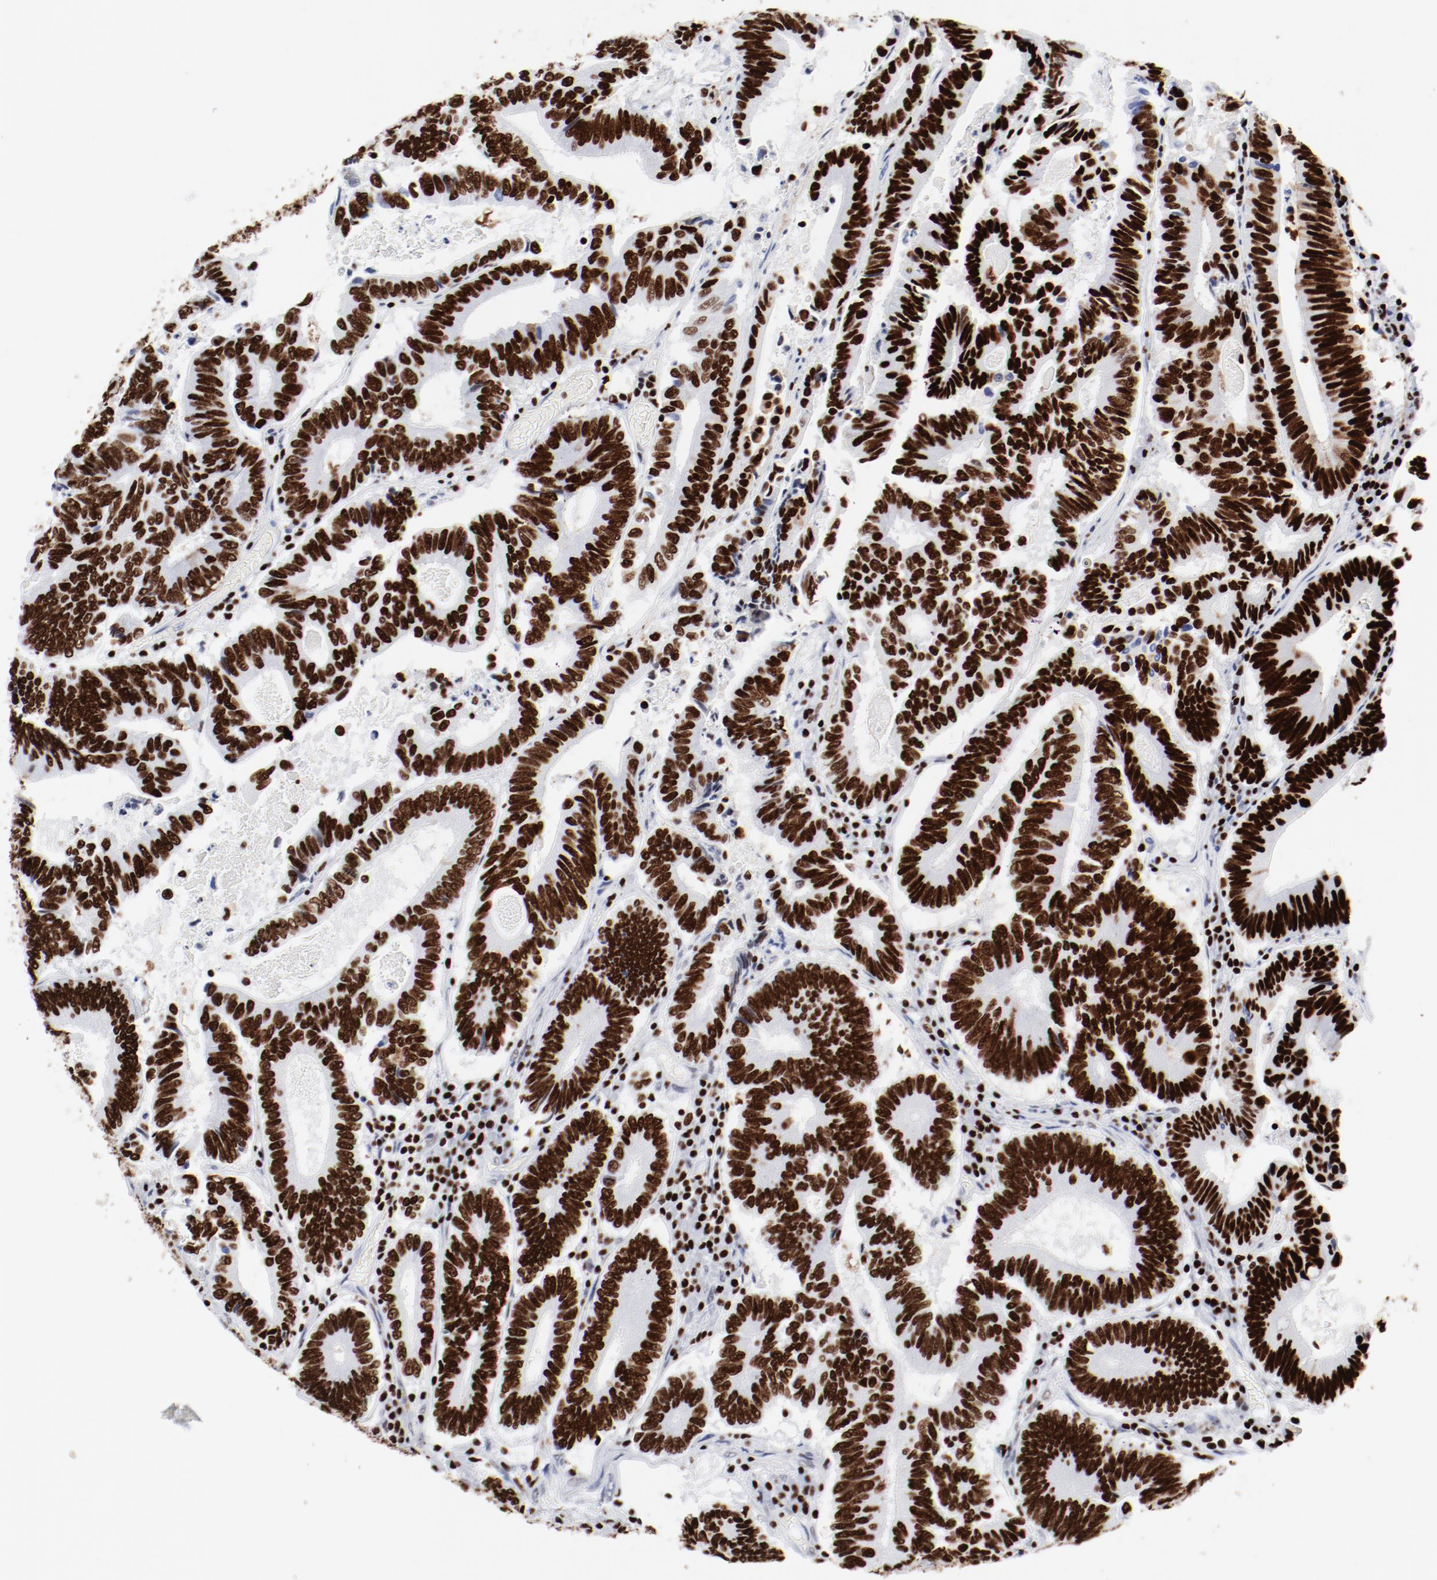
{"staining": {"intensity": "strong", "quantity": ">75%", "location": "nuclear"}, "tissue": "colorectal cancer", "cell_type": "Tumor cells", "image_type": "cancer", "snomed": [{"axis": "morphology", "description": "Adenocarcinoma, NOS"}, {"axis": "topography", "description": "Colon"}], "caption": "Immunohistochemical staining of colorectal cancer (adenocarcinoma) reveals high levels of strong nuclear expression in about >75% of tumor cells. (DAB (3,3'-diaminobenzidine) IHC with brightfield microscopy, high magnification).", "gene": "SMARCC2", "patient": {"sex": "female", "age": 78}}